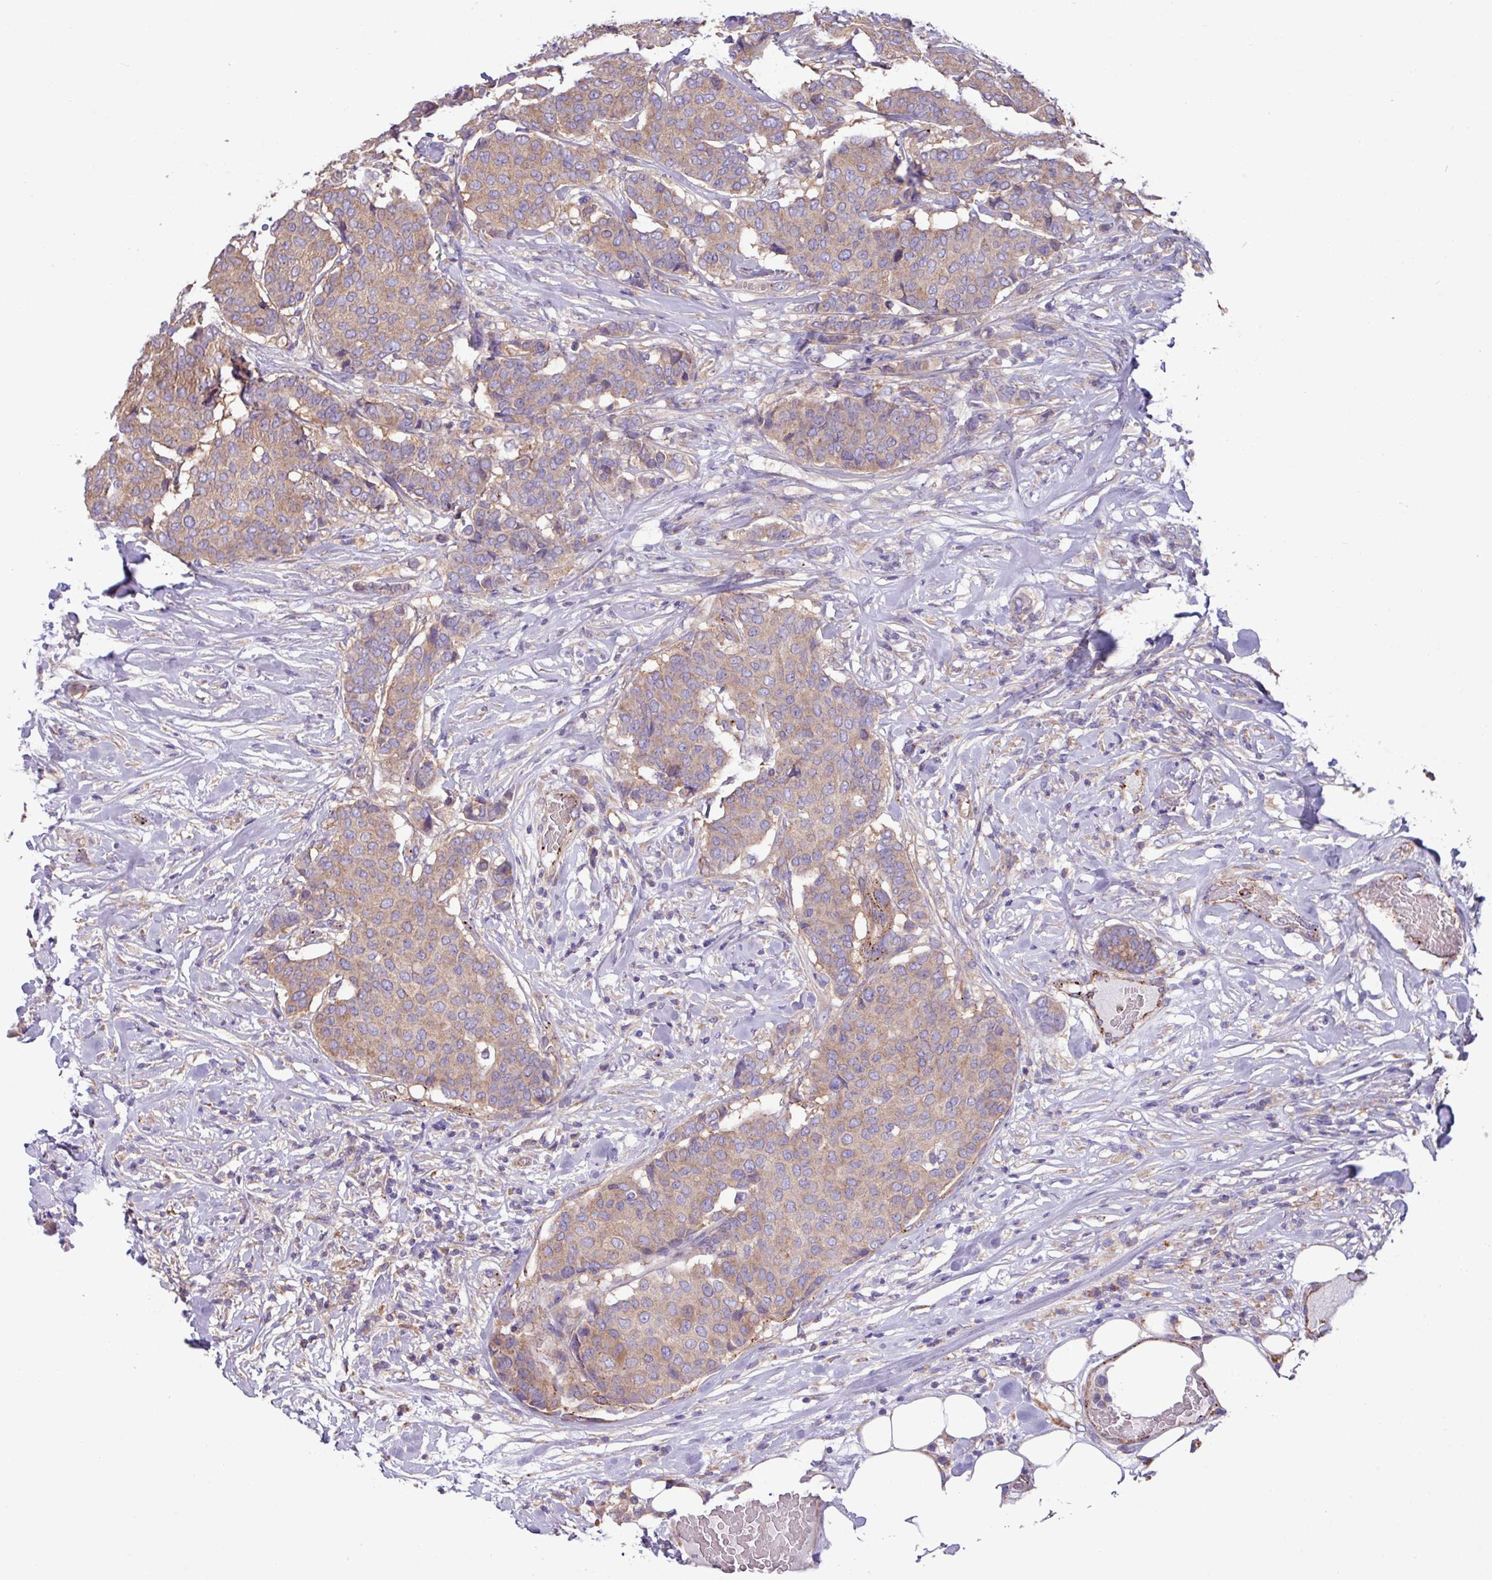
{"staining": {"intensity": "moderate", "quantity": ">75%", "location": "cytoplasmic/membranous"}, "tissue": "breast cancer", "cell_type": "Tumor cells", "image_type": "cancer", "snomed": [{"axis": "morphology", "description": "Duct carcinoma"}, {"axis": "topography", "description": "Breast"}], "caption": "The immunohistochemical stain highlights moderate cytoplasmic/membranous expression in tumor cells of invasive ductal carcinoma (breast) tissue.", "gene": "PPM1J", "patient": {"sex": "female", "age": 75}}